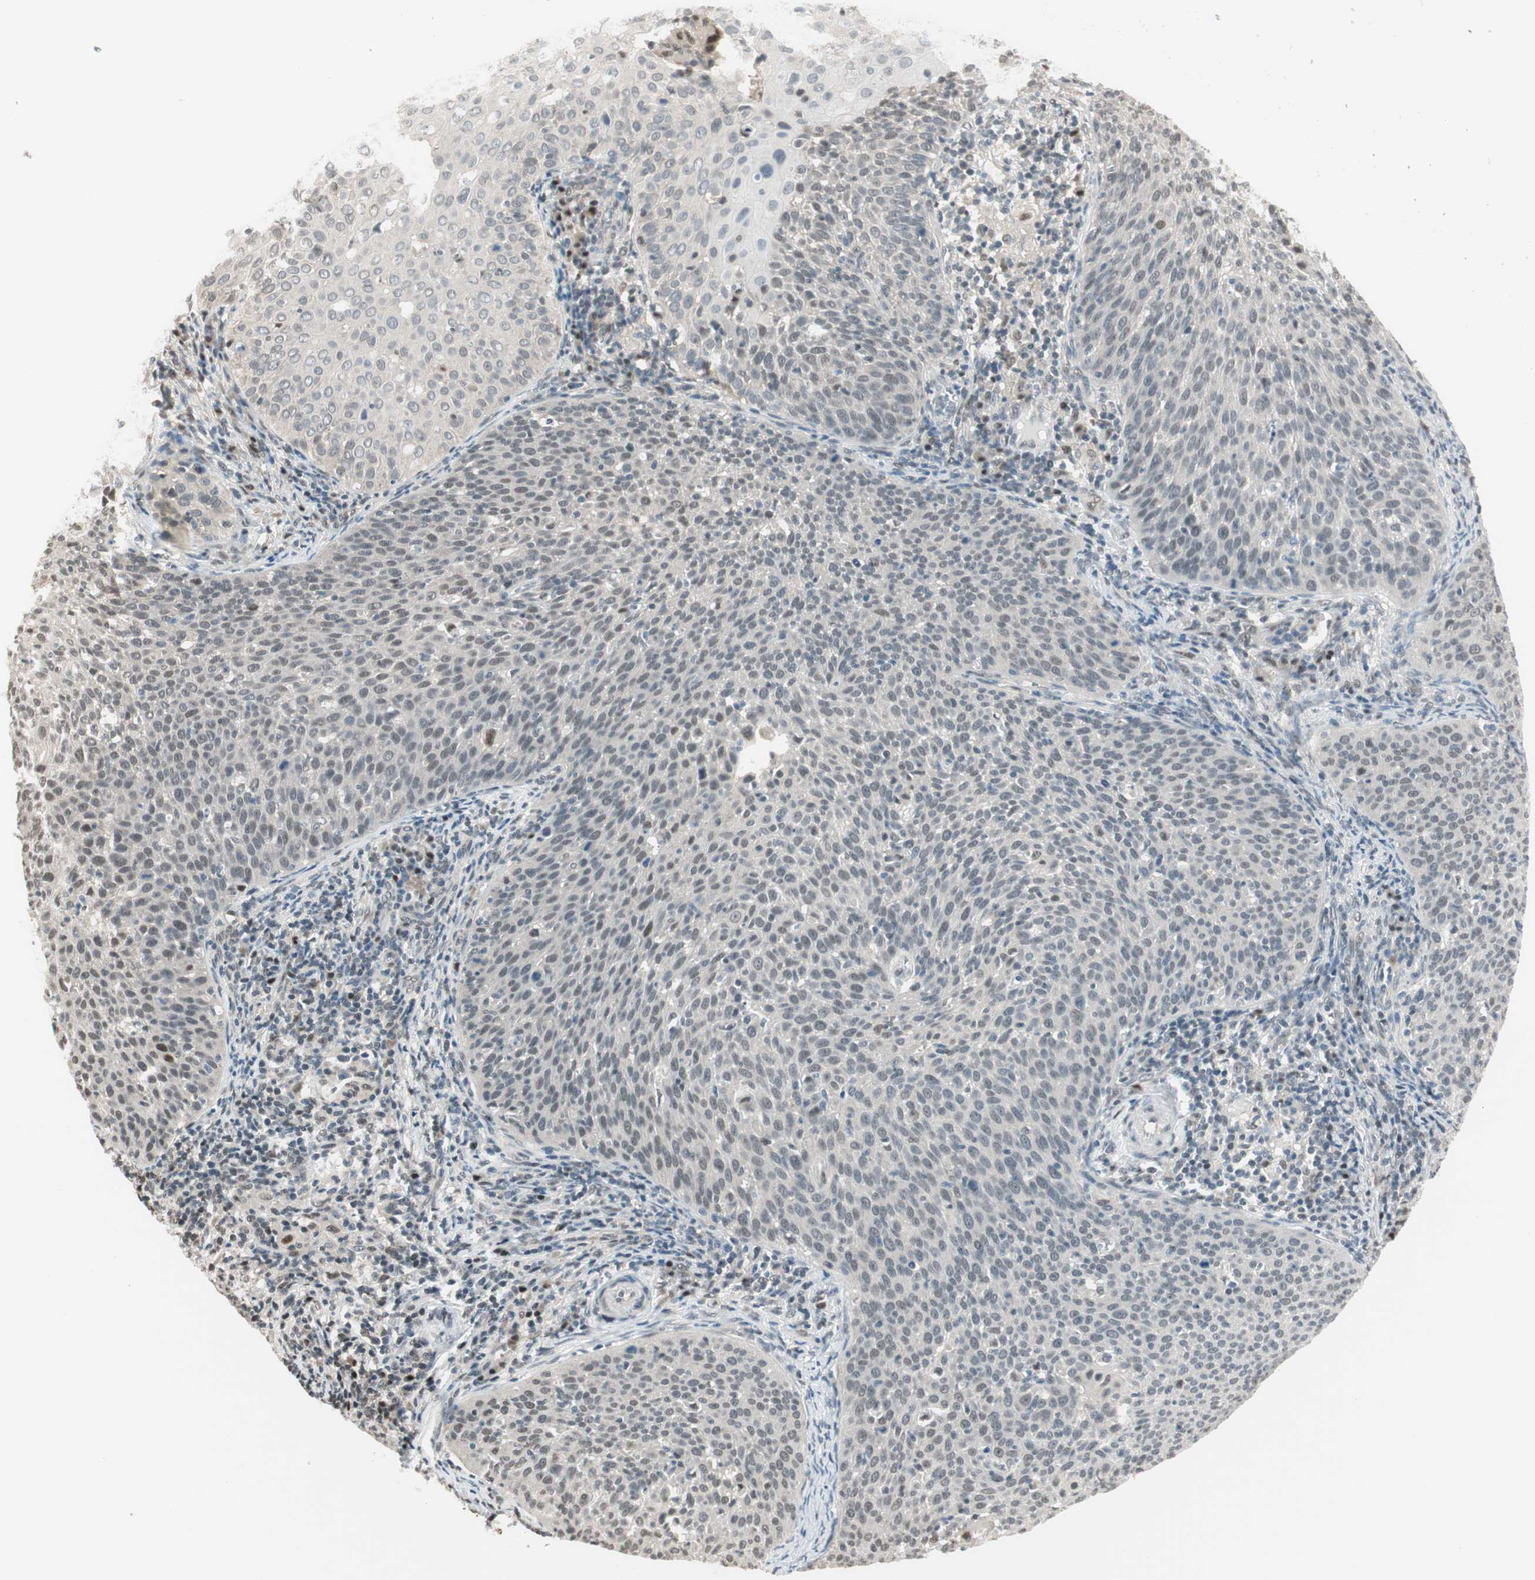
{"staining": {"intensity": "weak", "quantity": "<25%", "location": "nuclear"}, "tissue": "cervical cancer", "cell_type": "Tumor cells", "image_type": "cancer", "snomed": [{"axis": "morphology", "description": "Squamous cell carcinoma, NOS"}, {"axis": "topography", "description": "Cervix"}], "caption": "Tumor cells show no significant protein positivity in cervical cancer.", "gene": "LONP2", "patient": {"sex": "female", "age": 38}}